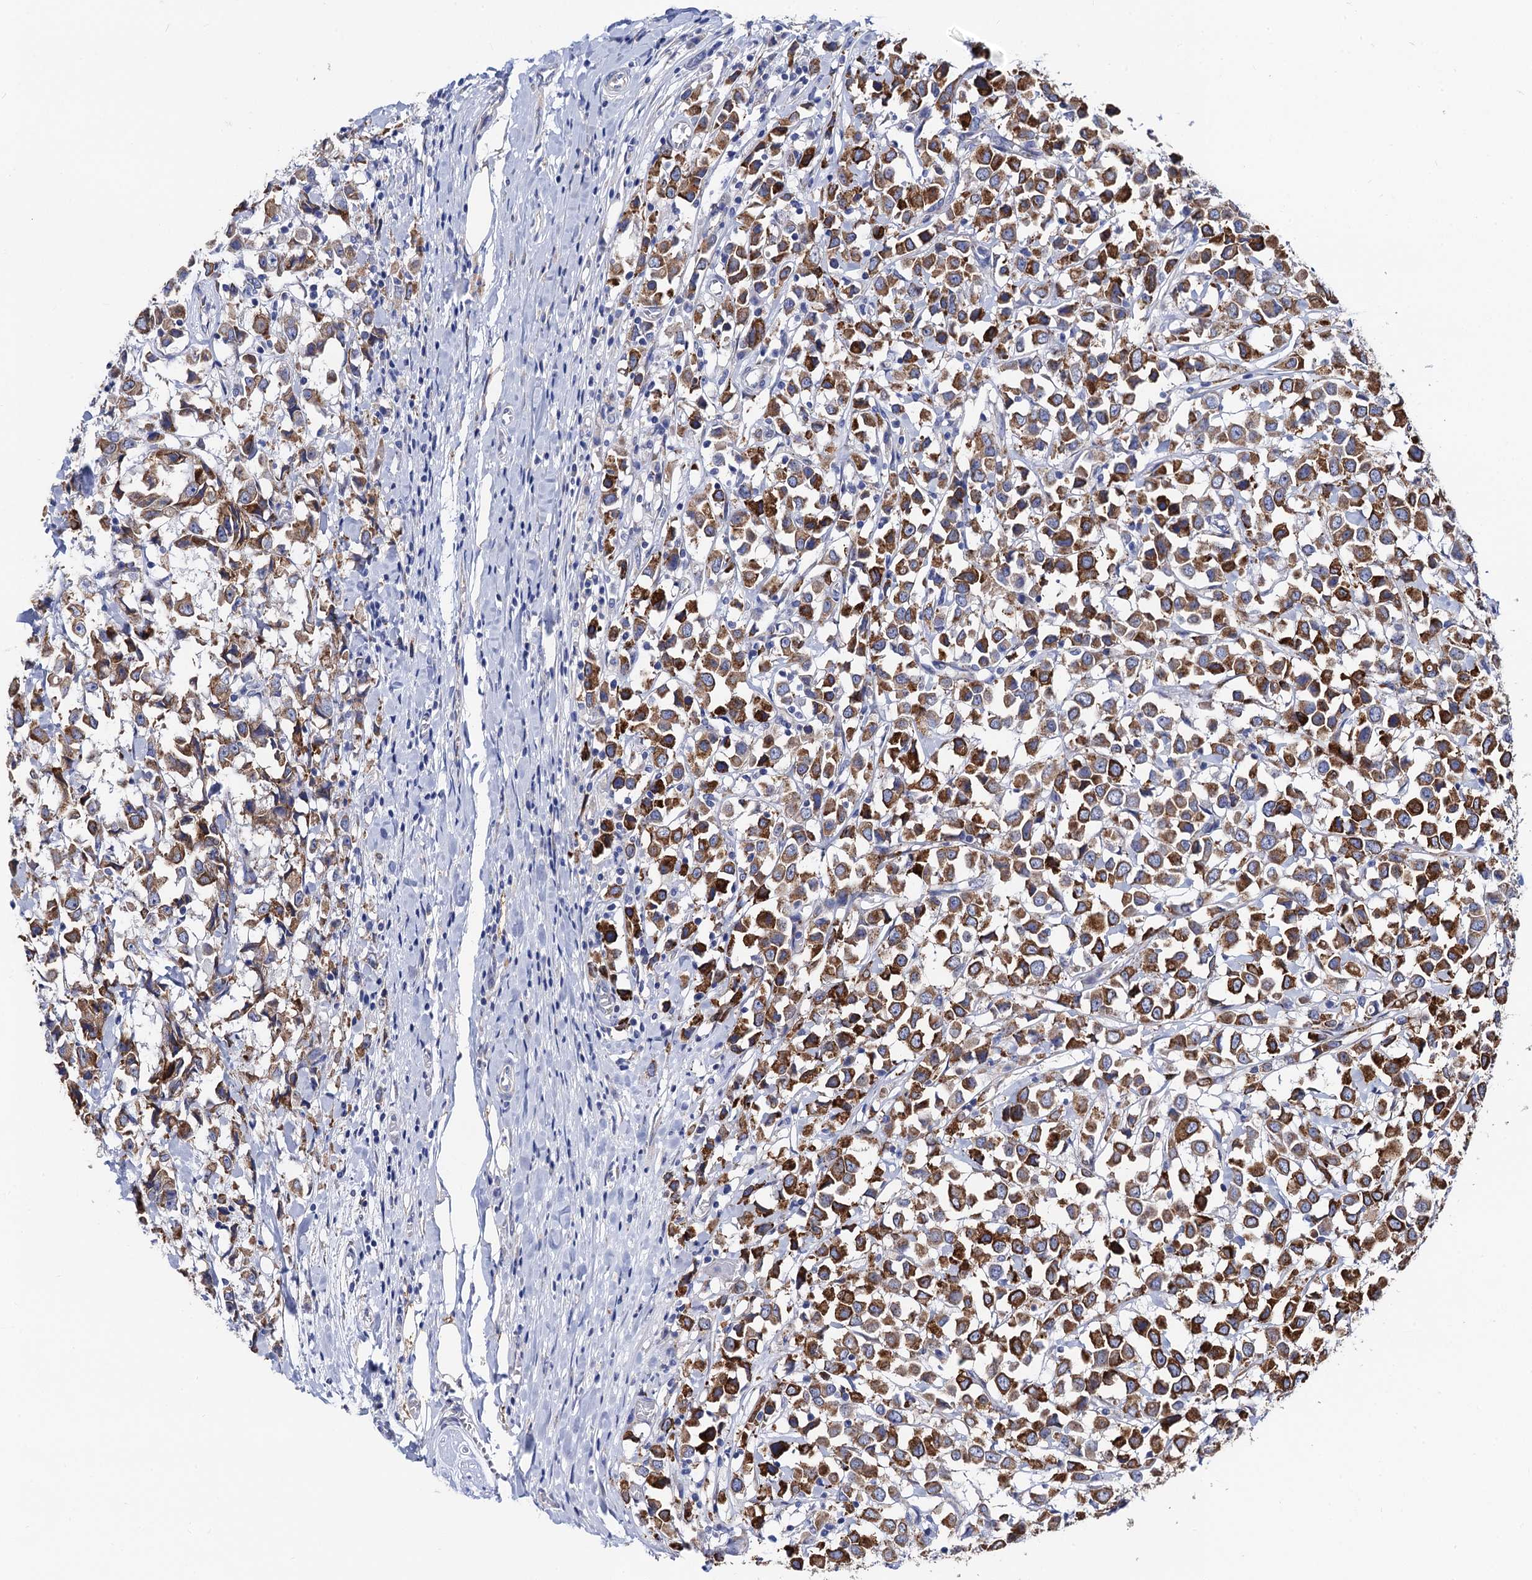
{"staining": {"intensity": "strong", "quantity": ">75%", "location": "cytoplasmic/membranous"}, "tissue": "breast cancer", "cell_type": "Tumor cells", "image_type": "cancer", "snomed": [{"axis": "morphology", "description": "Duct carcinoma"}, {"axis": "topography", "description": "Breast"}], "caption": "DAB (3,3'-diaminobenzidine) immunohistochemical staining of breast cancer reveals strong cytoplasmic/membranous protein expression in about >75% of tumor cells.", "gene": "FREM3", "patient": {"sex": "female", "age": 61}}